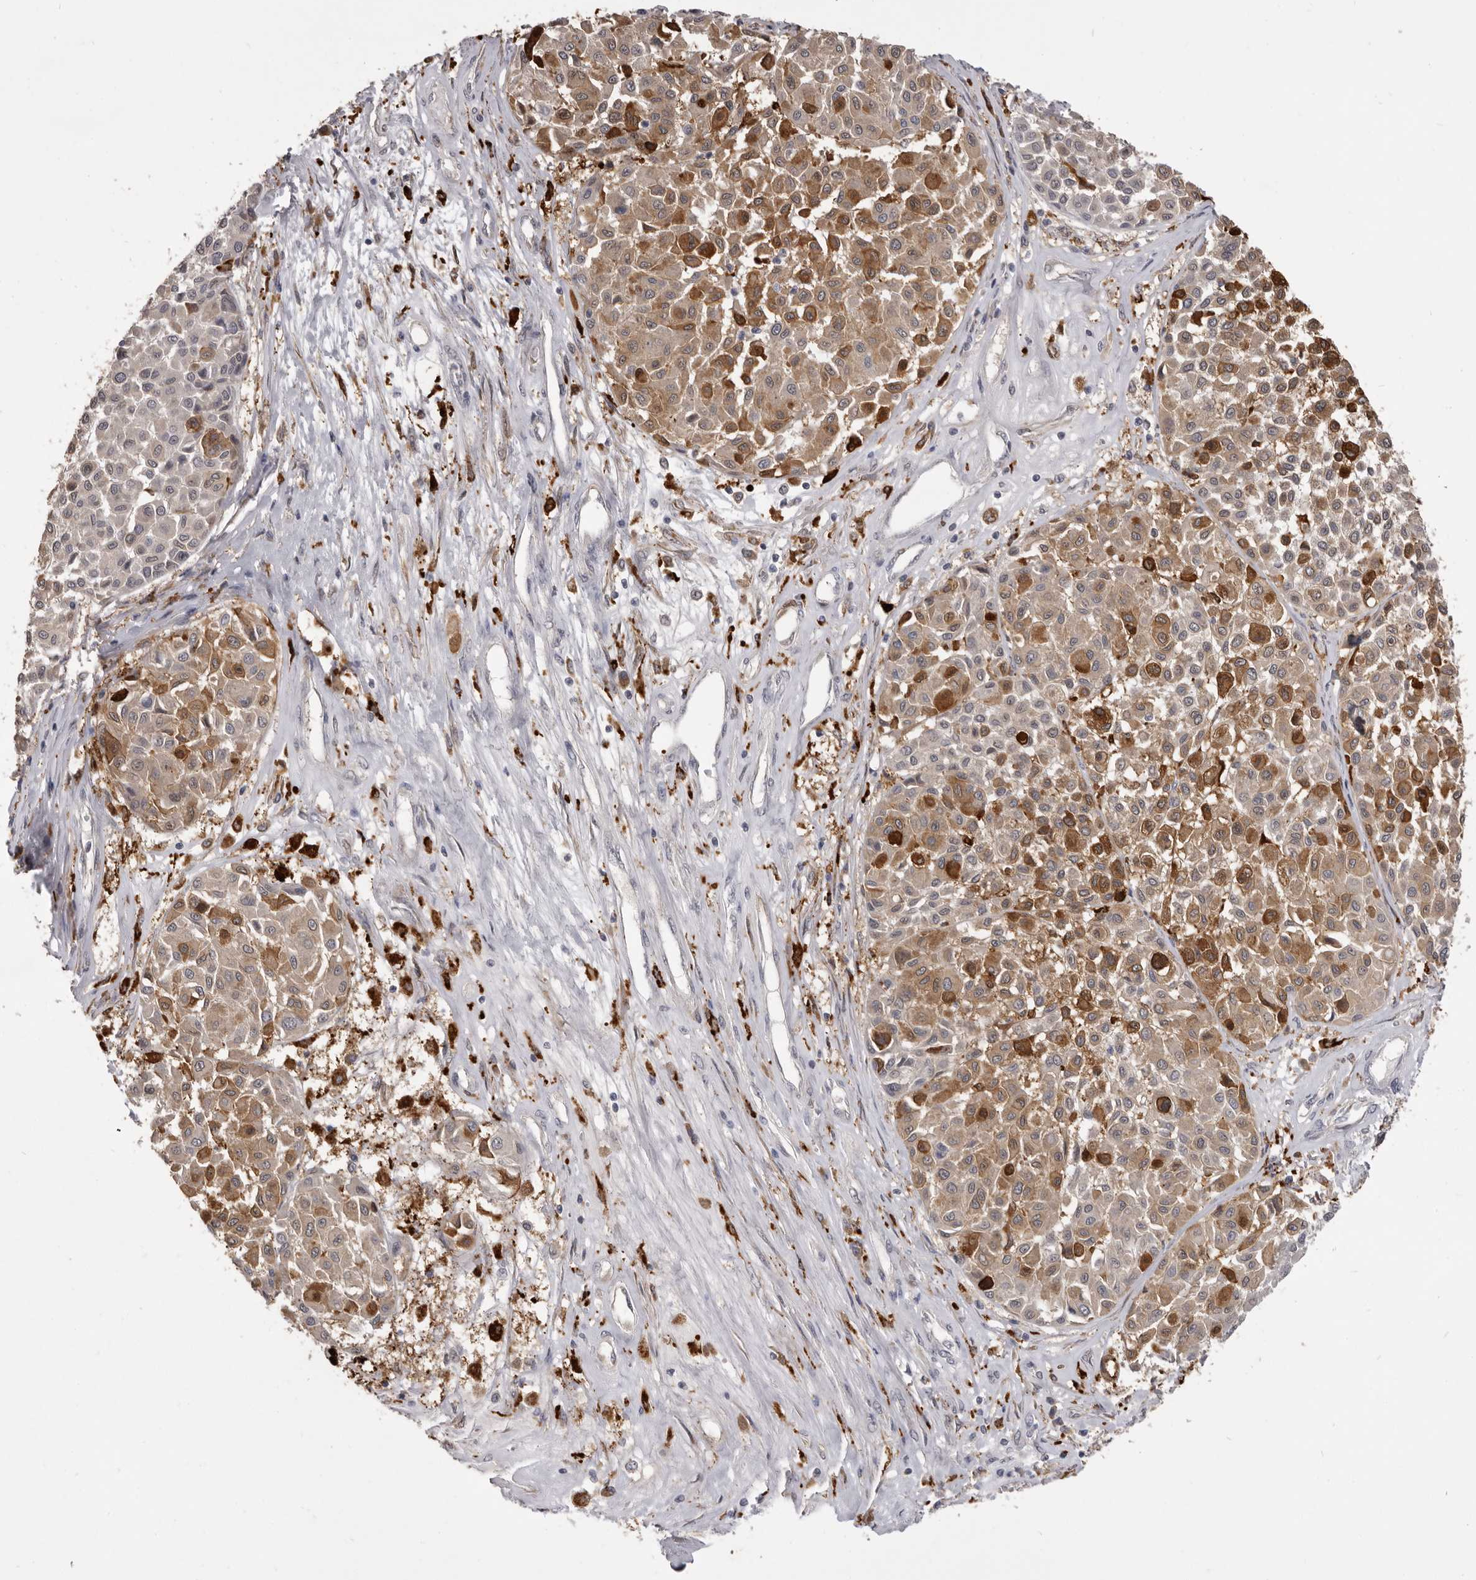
{"staining": {"intensity": "moderate", "quantity": "25%-75%", "location": "cytoplasmic/membranous"}, "tissue": "melanoma", "cell_type": "Tumor cells", "image_type": "cancer", "snomed": [{"axis": "morphology", "description": "Malignant melanoma, Metastatic site"}, {"axis": "topography", "description": "Soft tissue"}], "caption": "This photomicrograph demonstrates melanoma stained with immunohistochemistry to label a protein in brown. The cytoplasmic/membranous of tumor cells show moderate positivity for the protein. Nuclei are counter-stained blue.", "gene": "VPS45", "patient": {"sex": "male", "age": 41}}